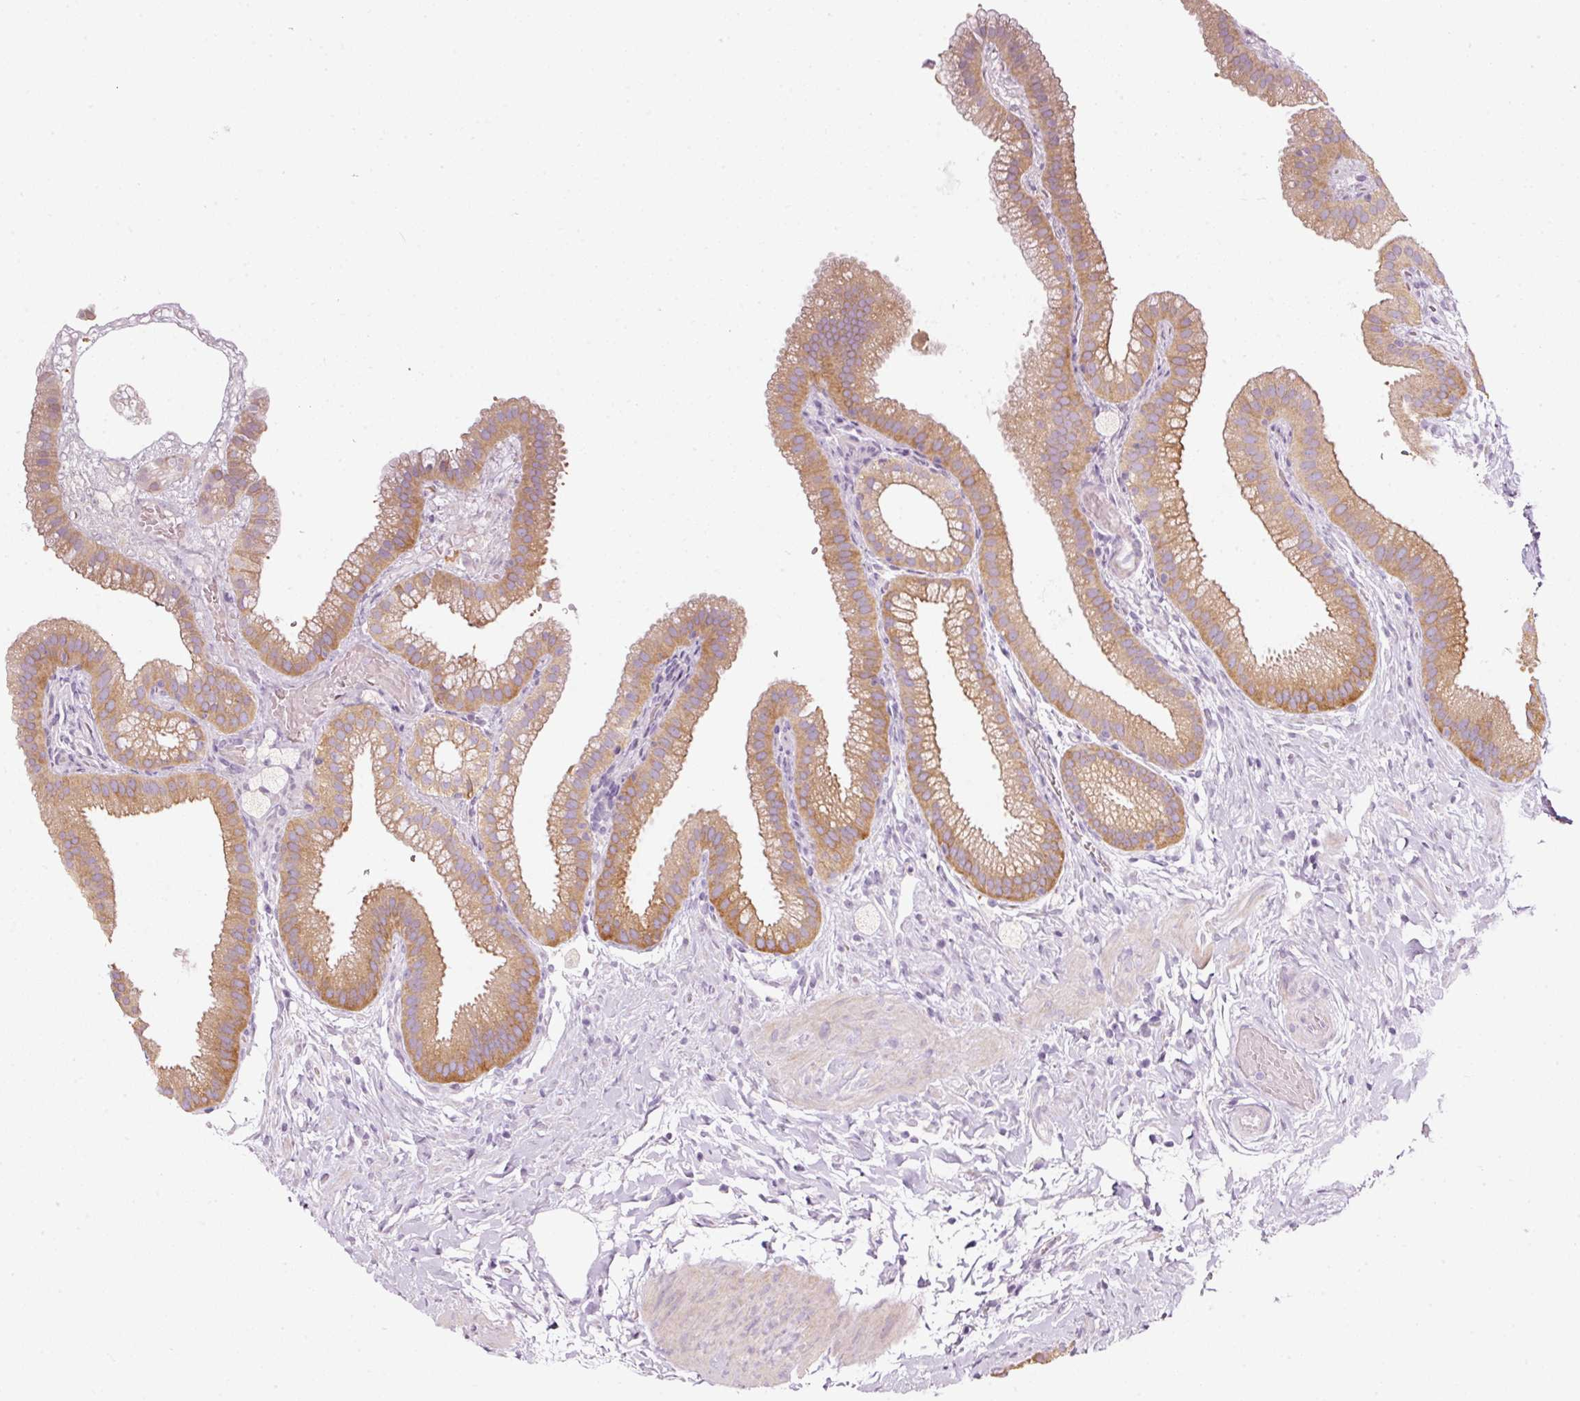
{"staining": {"intensity": "moderate", "quantity": ">75%", "location": "cytoplasmic/membranous"}, "tissue": "gallbladder", "cell_type": "Glandular cells", "image_type": "normal", "snomed": [{"axis": "morphology", "description": "Normal tissue, NOS"}, {"axis": "topography", "description": "Gallbladder"}], "caption": "Normal gallbladder shows moderate cytoplasmic/membranous staining in about >75% of glandular cells.", "gene": "PDXDC1", "patient": {"sex": "female", "age": 63}}